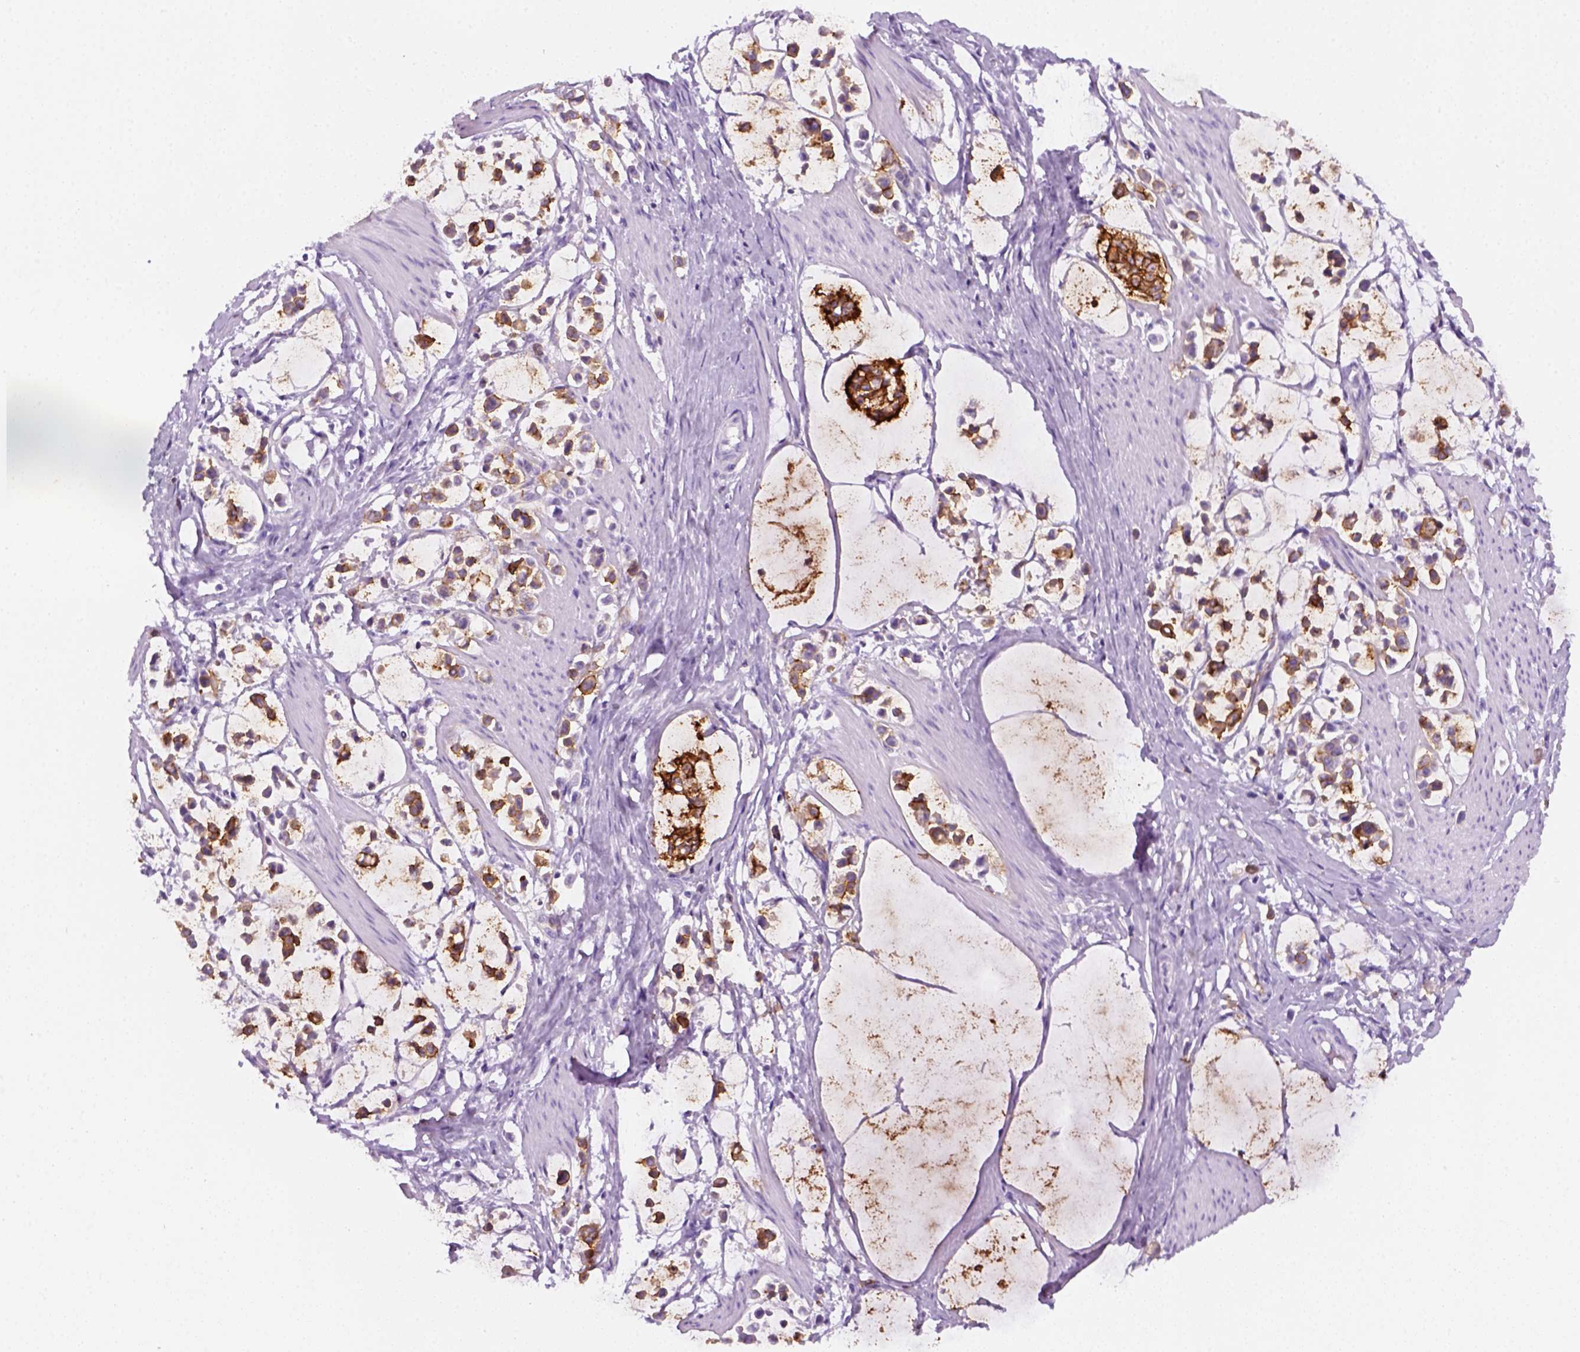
{"staining": {"intensity": "strong", "quantity": ">75%", "location": "cytoplasmic/membranous"}, "tissue": "stomach cancer", "cell_type": "Tumor cells", "image_type": "cancer", "snomed": [{"axis": "morphology", "description": "Adenocarcinoma, NOS"}, {"axis": "topography", "description": "Stomach"}], "caption": "Brown immunohistochemical staining in stomach cancer (adenocarcinoma) displays strong cytoplasmic/membranous staining in about >75% of tumor cells.", "gene": "AQP3", "patient": {"sex": "male", "age": 82}}